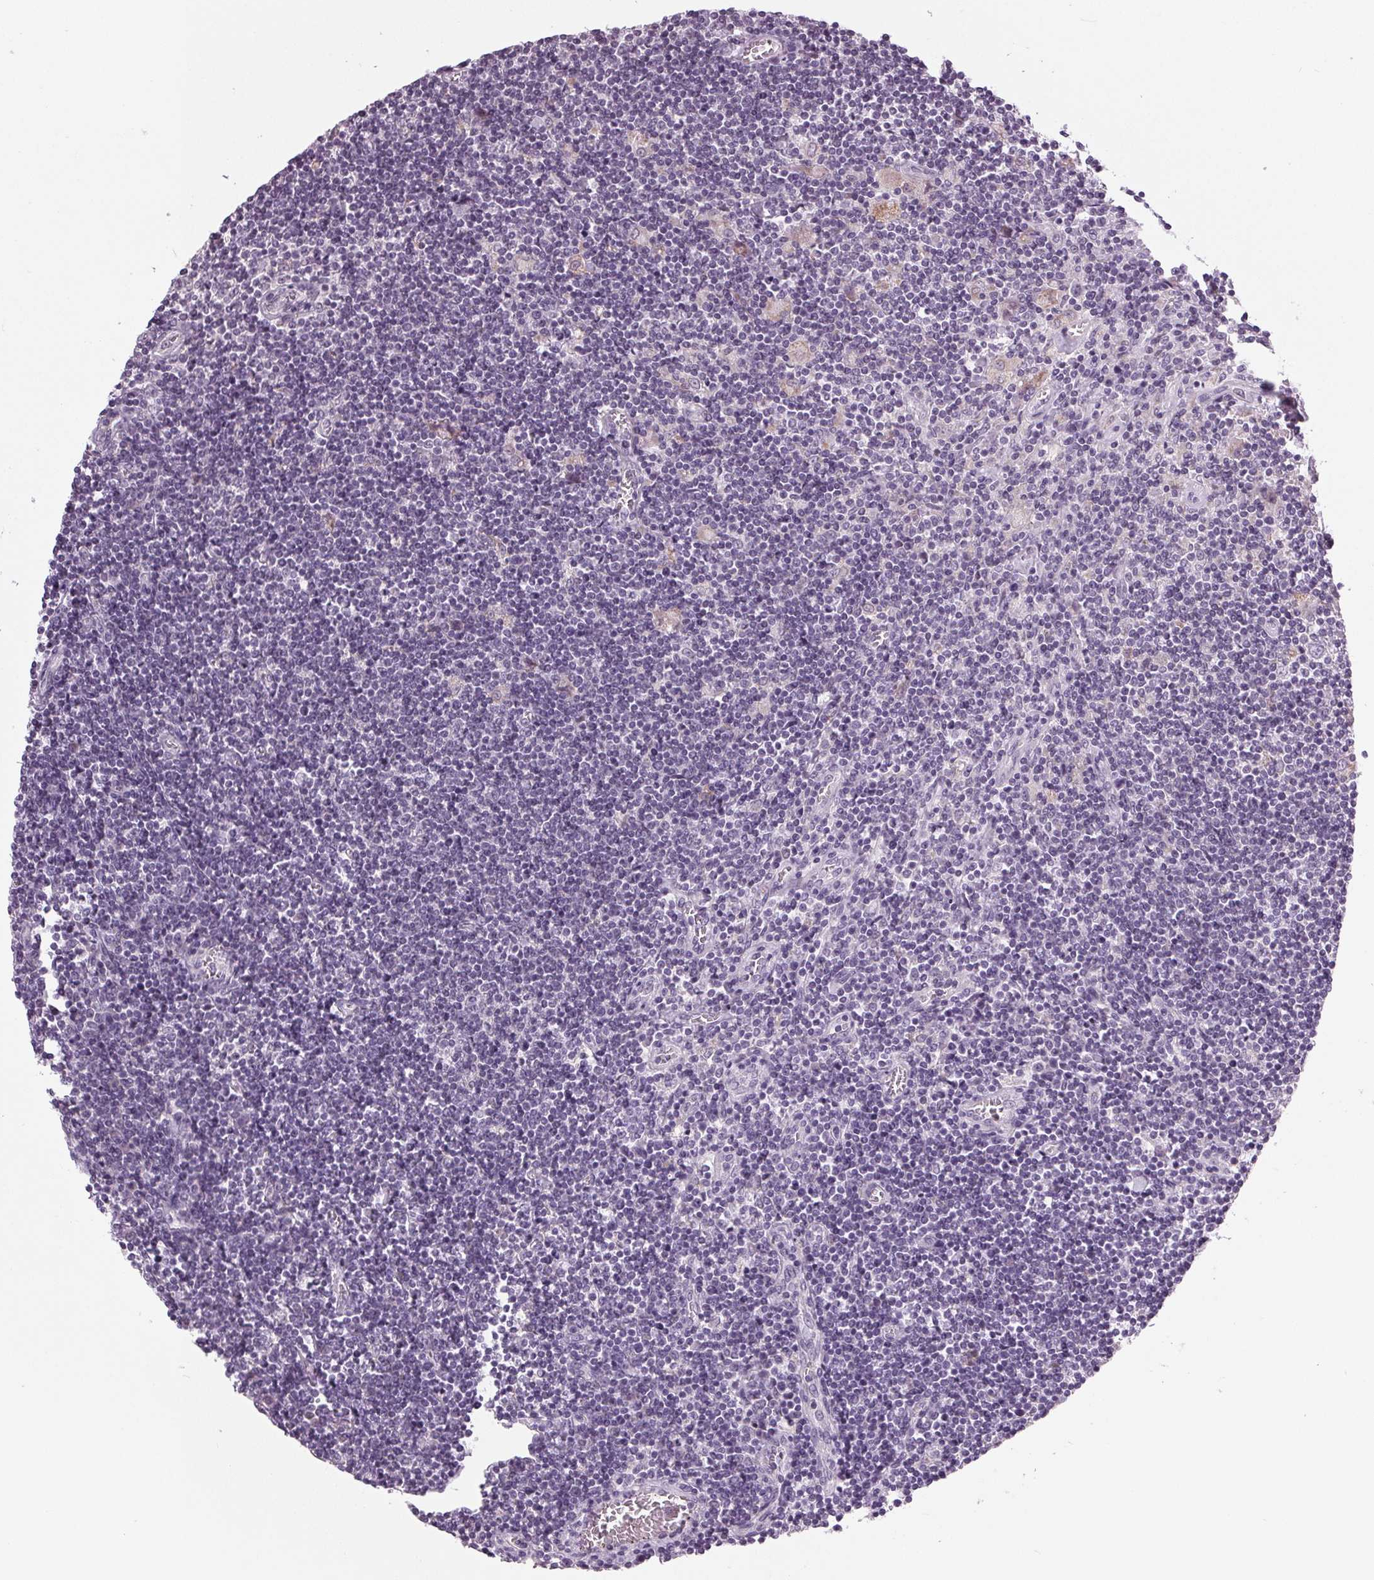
{"staining": {"intensity": "negative", "quantity": "none", "location": "none"}, "tissue": "lymphoma", "cell_type": "Tumor cells", "image_type": "cancer", "snomed": [{"axis": "morphology", "description": "Hodgkin's disease, NOS"}, {"axis": "topography", "description": "Lymph node"}], "caption": "An immunohistochemistry image of lymphoma is shown. There is no staining in tumor cells of lymphoma.", "gene": "DNAH12", "patient": {"sex": "male", "age": 40}}